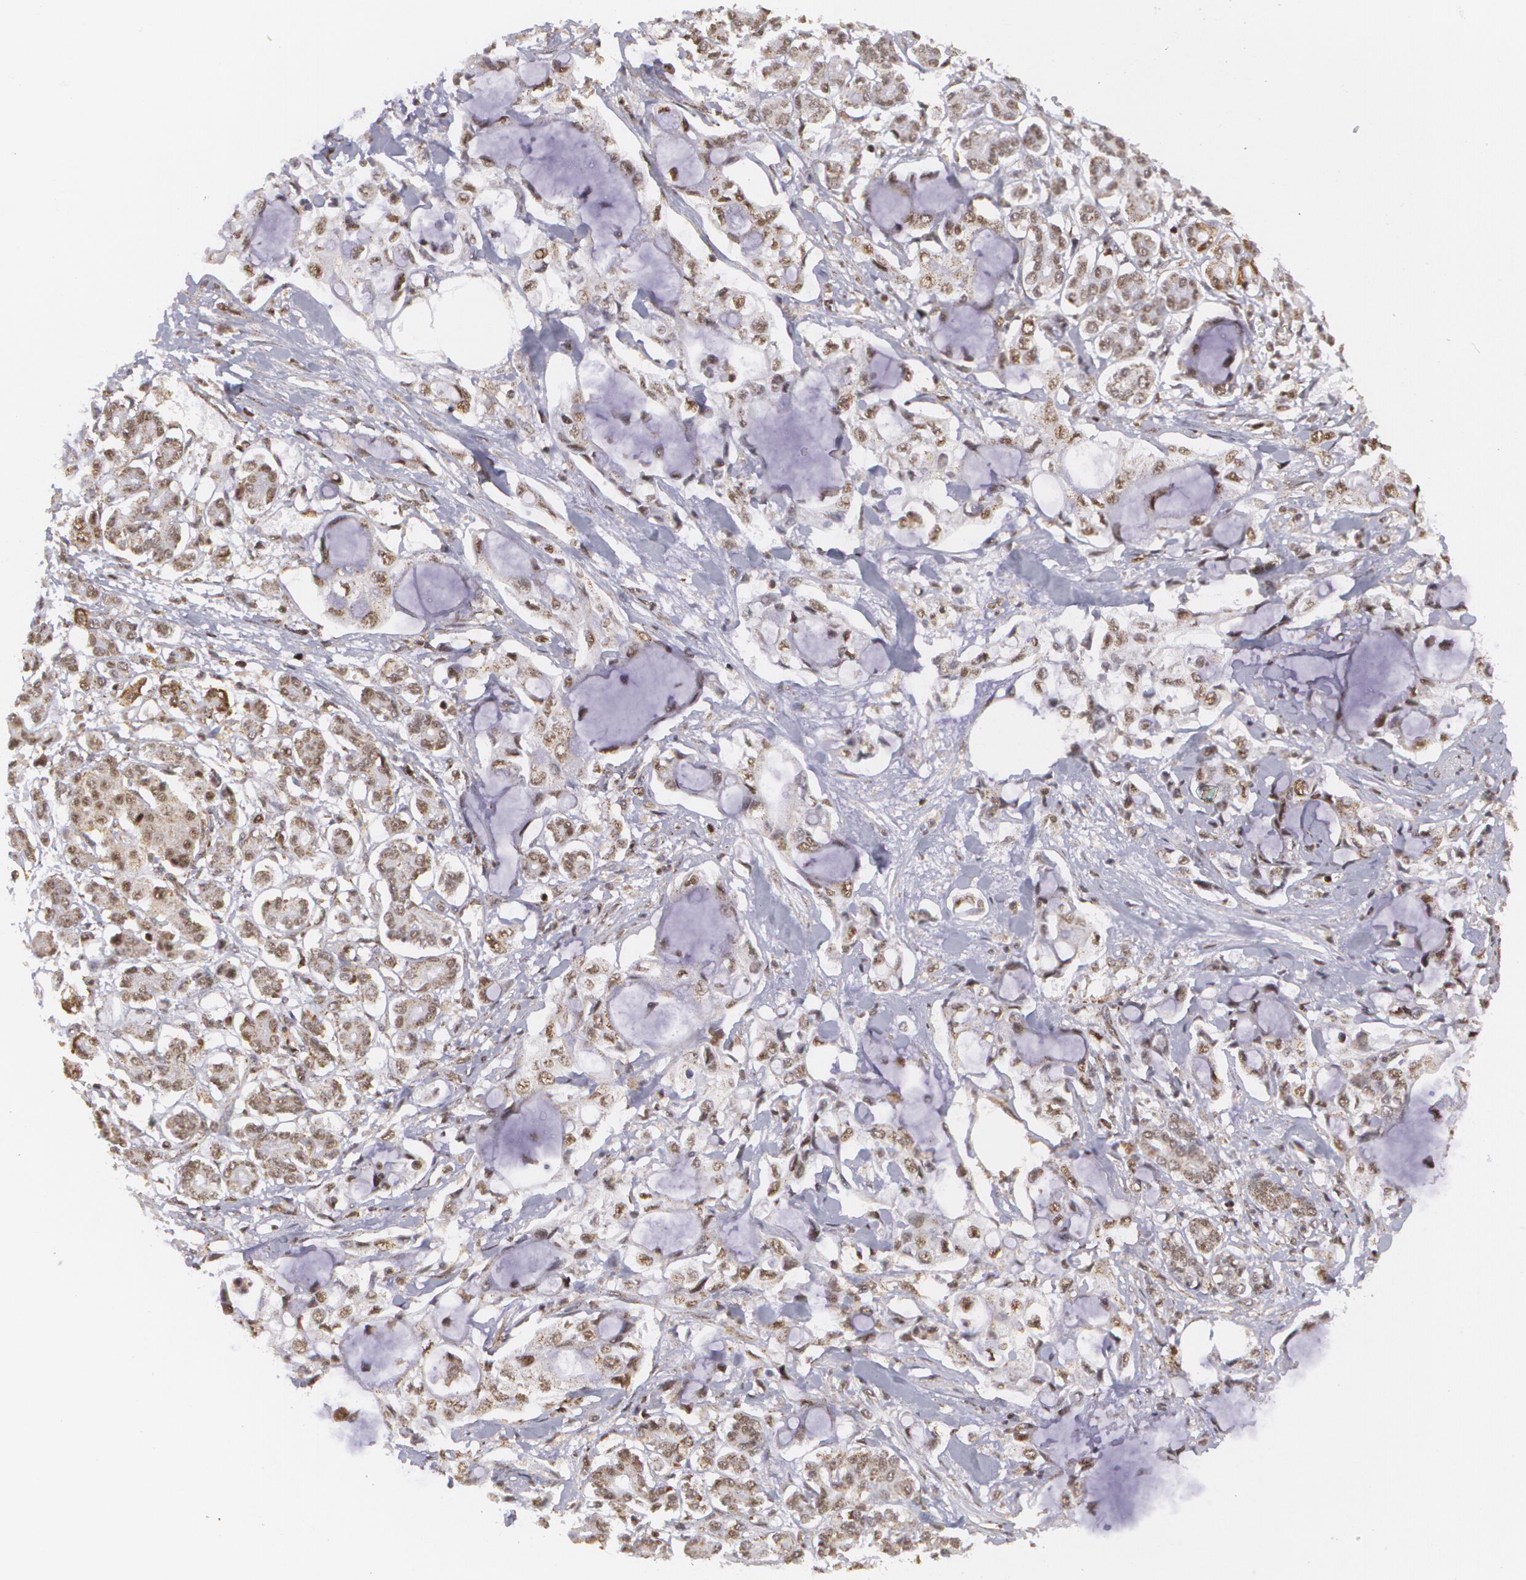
{"staining": {"intensity": "moderate", "quantity": ">75%", "location": "nuclear"}, "tissue": "pancreatic cancer", "cell_type": "Tumor cells", "image_type": "cancer", "snomed": [{"axis": "morphology", "description": "Adenocarcinoma, NOS"}, {"axis": "topography", "description": "Pancreas"}], "caption": "Protein analysis of pancreatic cancer (adenocarcinoma) tissue shows moderate nuclear positivity in about >75% of tumor cells. (Brightfield microscopy of DAB IHC at high magnification).", "gene": "MXD1", "patient": {"sex": "female", "age": 70}}